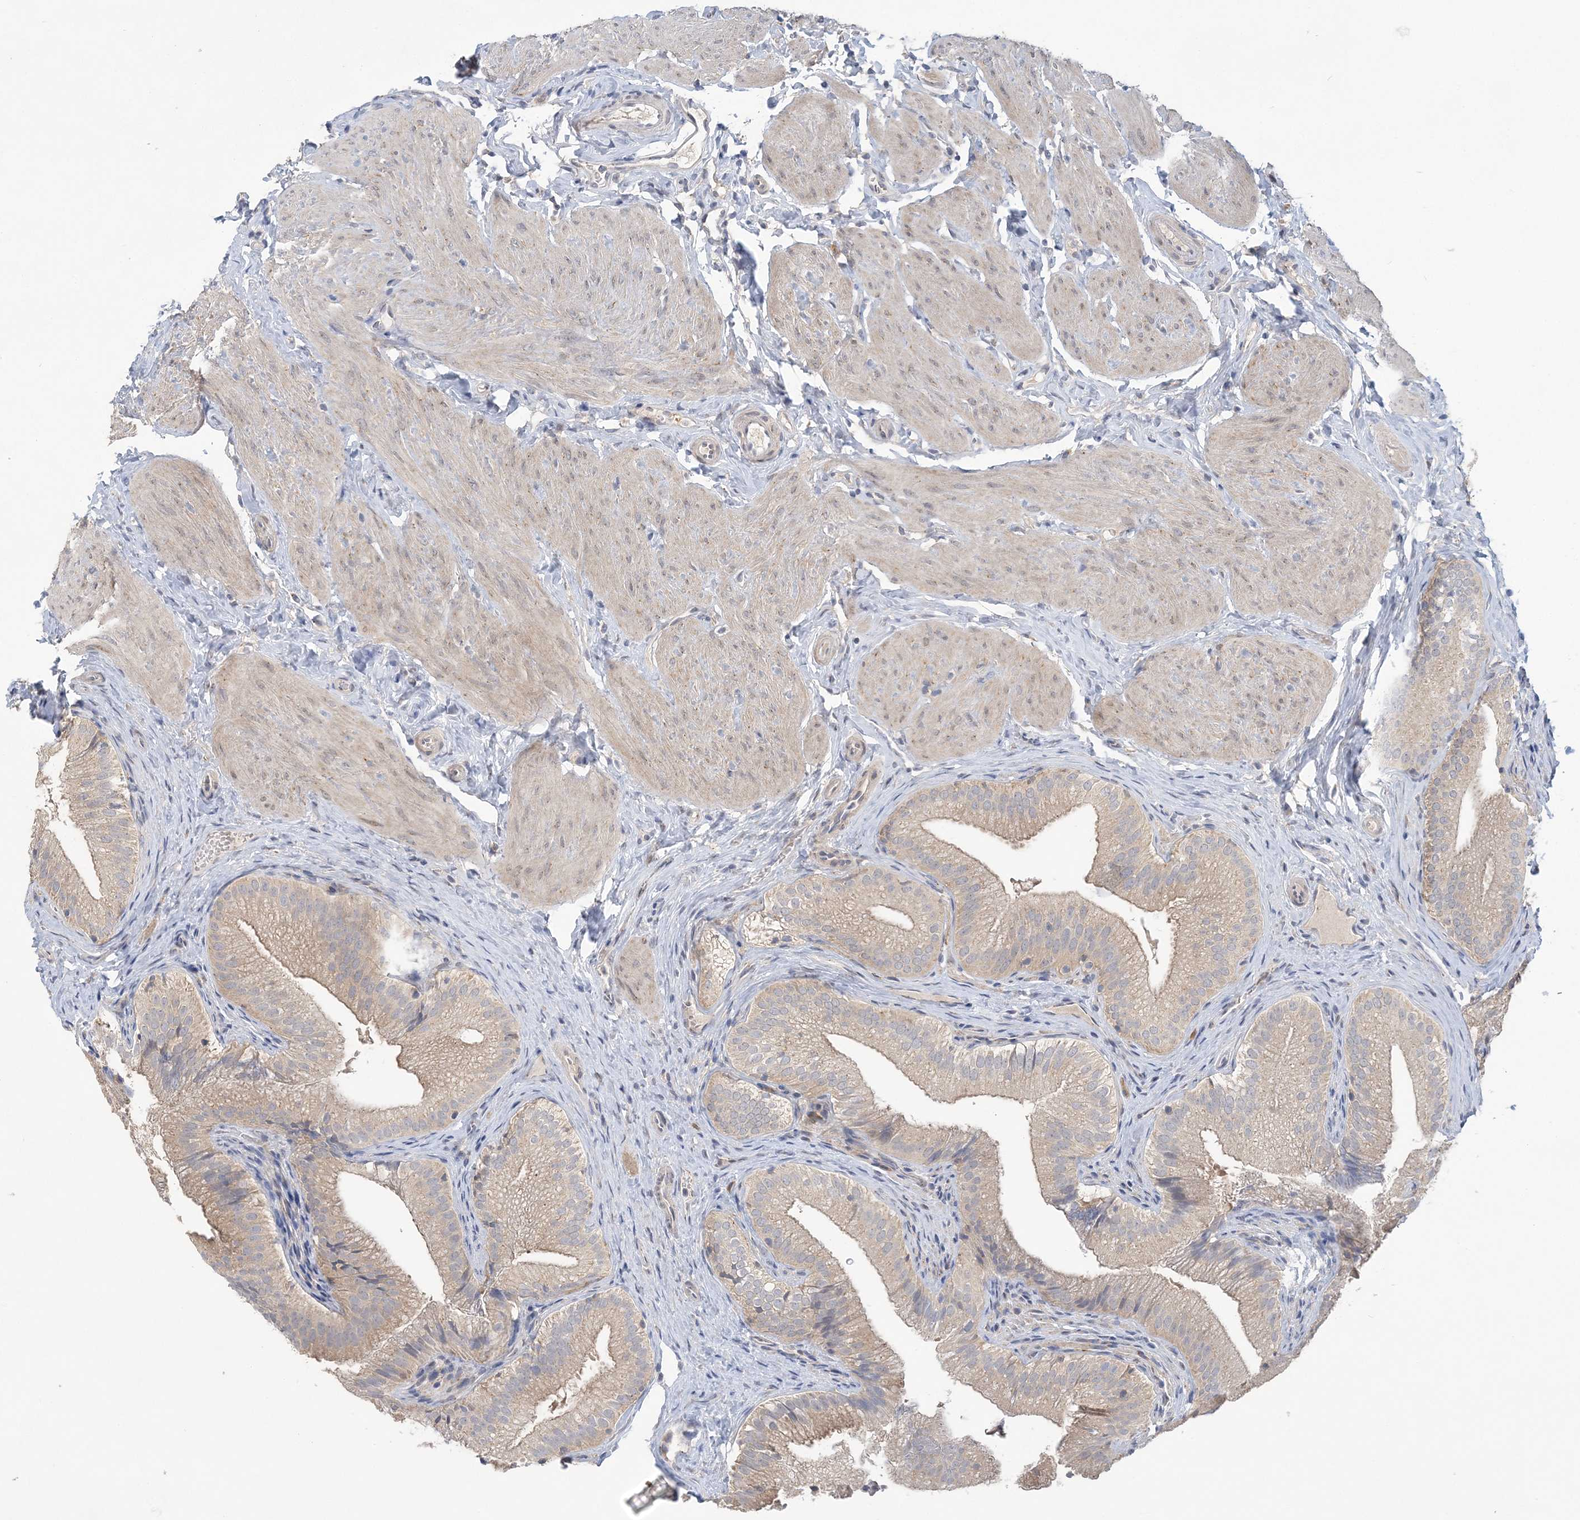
{"staining": {"intensity": "weak", "quantity": ">75%", "location": "cytoplasmic/membranous"}, "tissue": "gallbladder", "cell_type": "Glandular cells", "image_type": "normal", "snomed": [{"axis": "morphology", "description": "Normal tissue, NOS"}, {"axis": "topography", "description": "Gallbladder"}], "caption": "IHC (DAB (3,3'-diaminobenzidine)) staining of benign human gallbladder displays weak cytoplasmic/membranous protein positivity in approximately >75% of glandular cells.", "gene": "ANKRD35", "patient": {"sex": "female", "age": 30}}